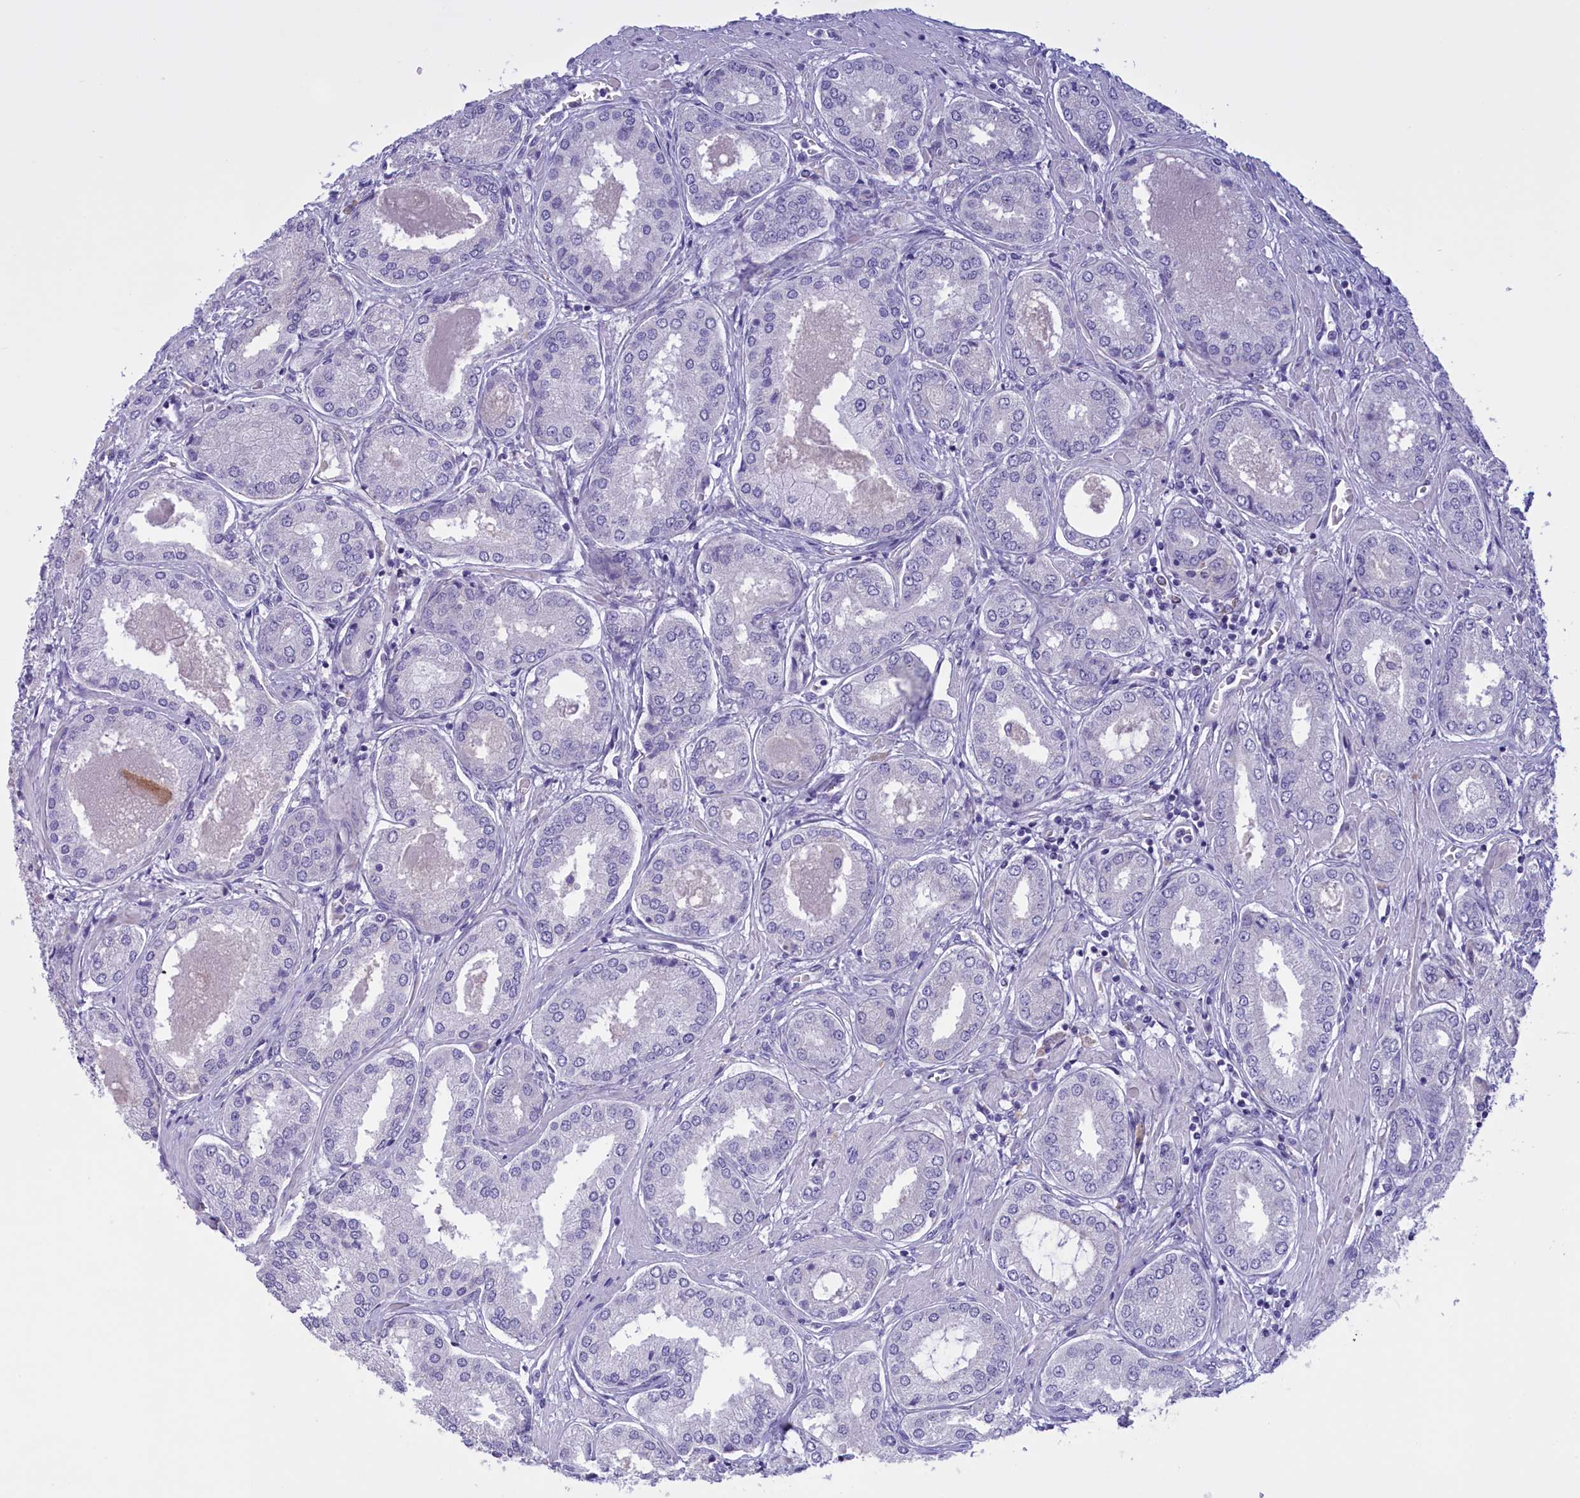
{"staining": {"intensity": "negative", "quantity": "none", "location": "none"}, "tissue": "prostate cancer", "cell_type": "Tumor cells", "image_type": "cancer", "snomed": [{"axis": "morphology", "description": "Adenocarcinoma, Low grade"}, {"axis": "topography", "description": "Prostate"}], "caption": "DAB immunohistochemical staining of prostate low-grade adenocarcinoma demonstrates no significant staining in tumor cells.", "gene": "FAM149B1", "patient": {"sex": "male", "age": 68}}